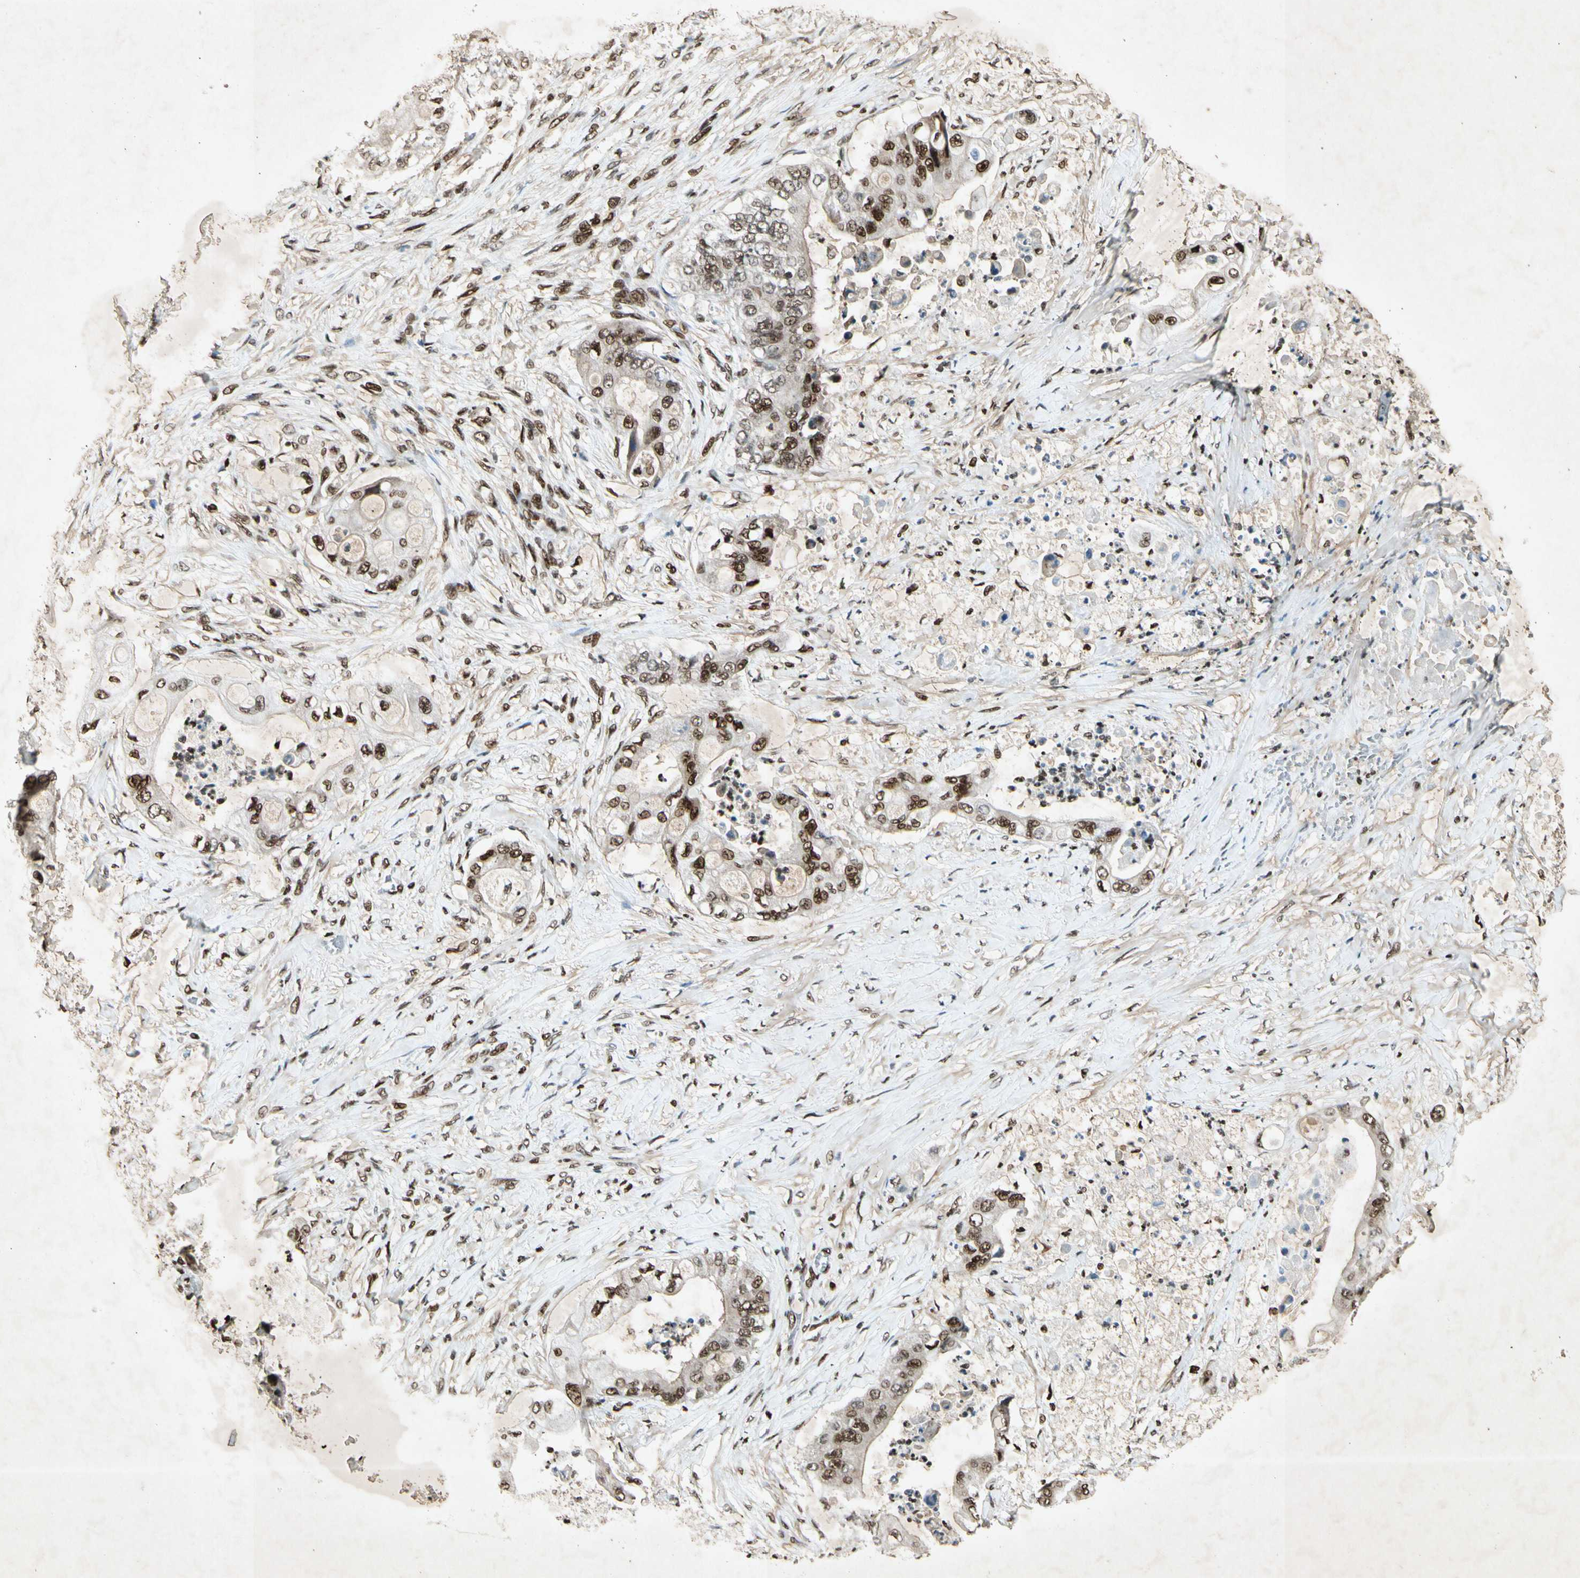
{"staining": {"intensity": "strong", "quantity": ">75%", "location": "nuclear"}, "tissue": "stomach cancer", "cell_type": "Tumor cells", "image_type": "cancer", "snomed": [{"axis": "morphology", "description": "Adenocarcinoma, NOS"}, {"axis": "topography", "description": "Stomach"}], "caption": "Immunohistochemistry image of neoplastic tissue: human stomach cancer (adenocarcinoma) stained using immunohistochemistry demonstrates high levels of strong protein expression localized specifically in the nuclear of tumor cells, appearing as a nuclear brown color.", "gene": "RNF43", "patient": {"sex": "female", "age": 73}}